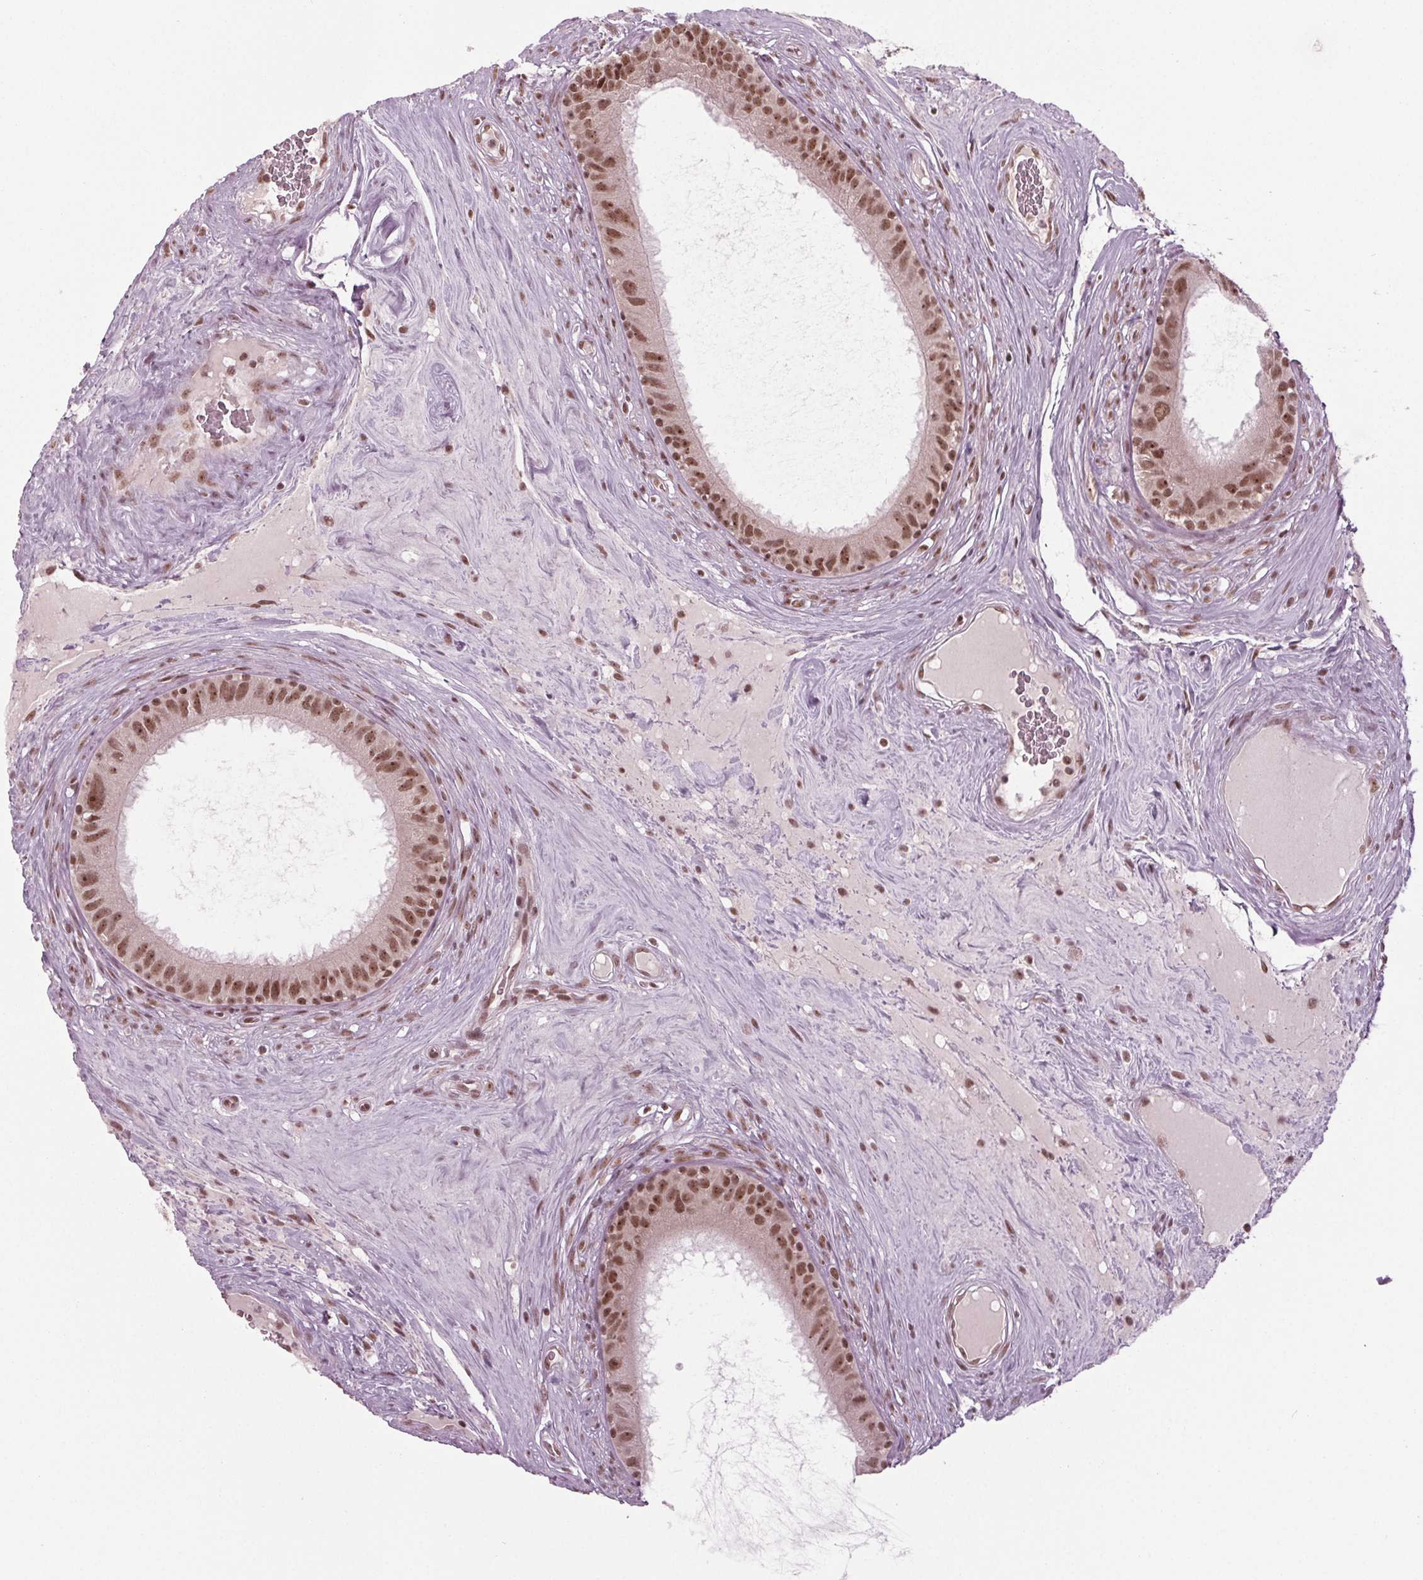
{"staining": {"intensity": "strong", "quantity": ">75%", "location": "nuclear"}, "tissue": "epididymis", "cell_type": "Glandular cells", "image_type": "normal", "snomed": [{"axis": "morphology", "description": "Normal tissue, NOS"}, {"axis": "topography", "description": "Epididymis"}], "caption": "Brown immunohistochemical staining in unremarkable epididymis demonstrates strong nuclear staining in approximately >75% of glandular cells.", "gene": "DDX41", "patient": {"sex": "male", "age": 59}}